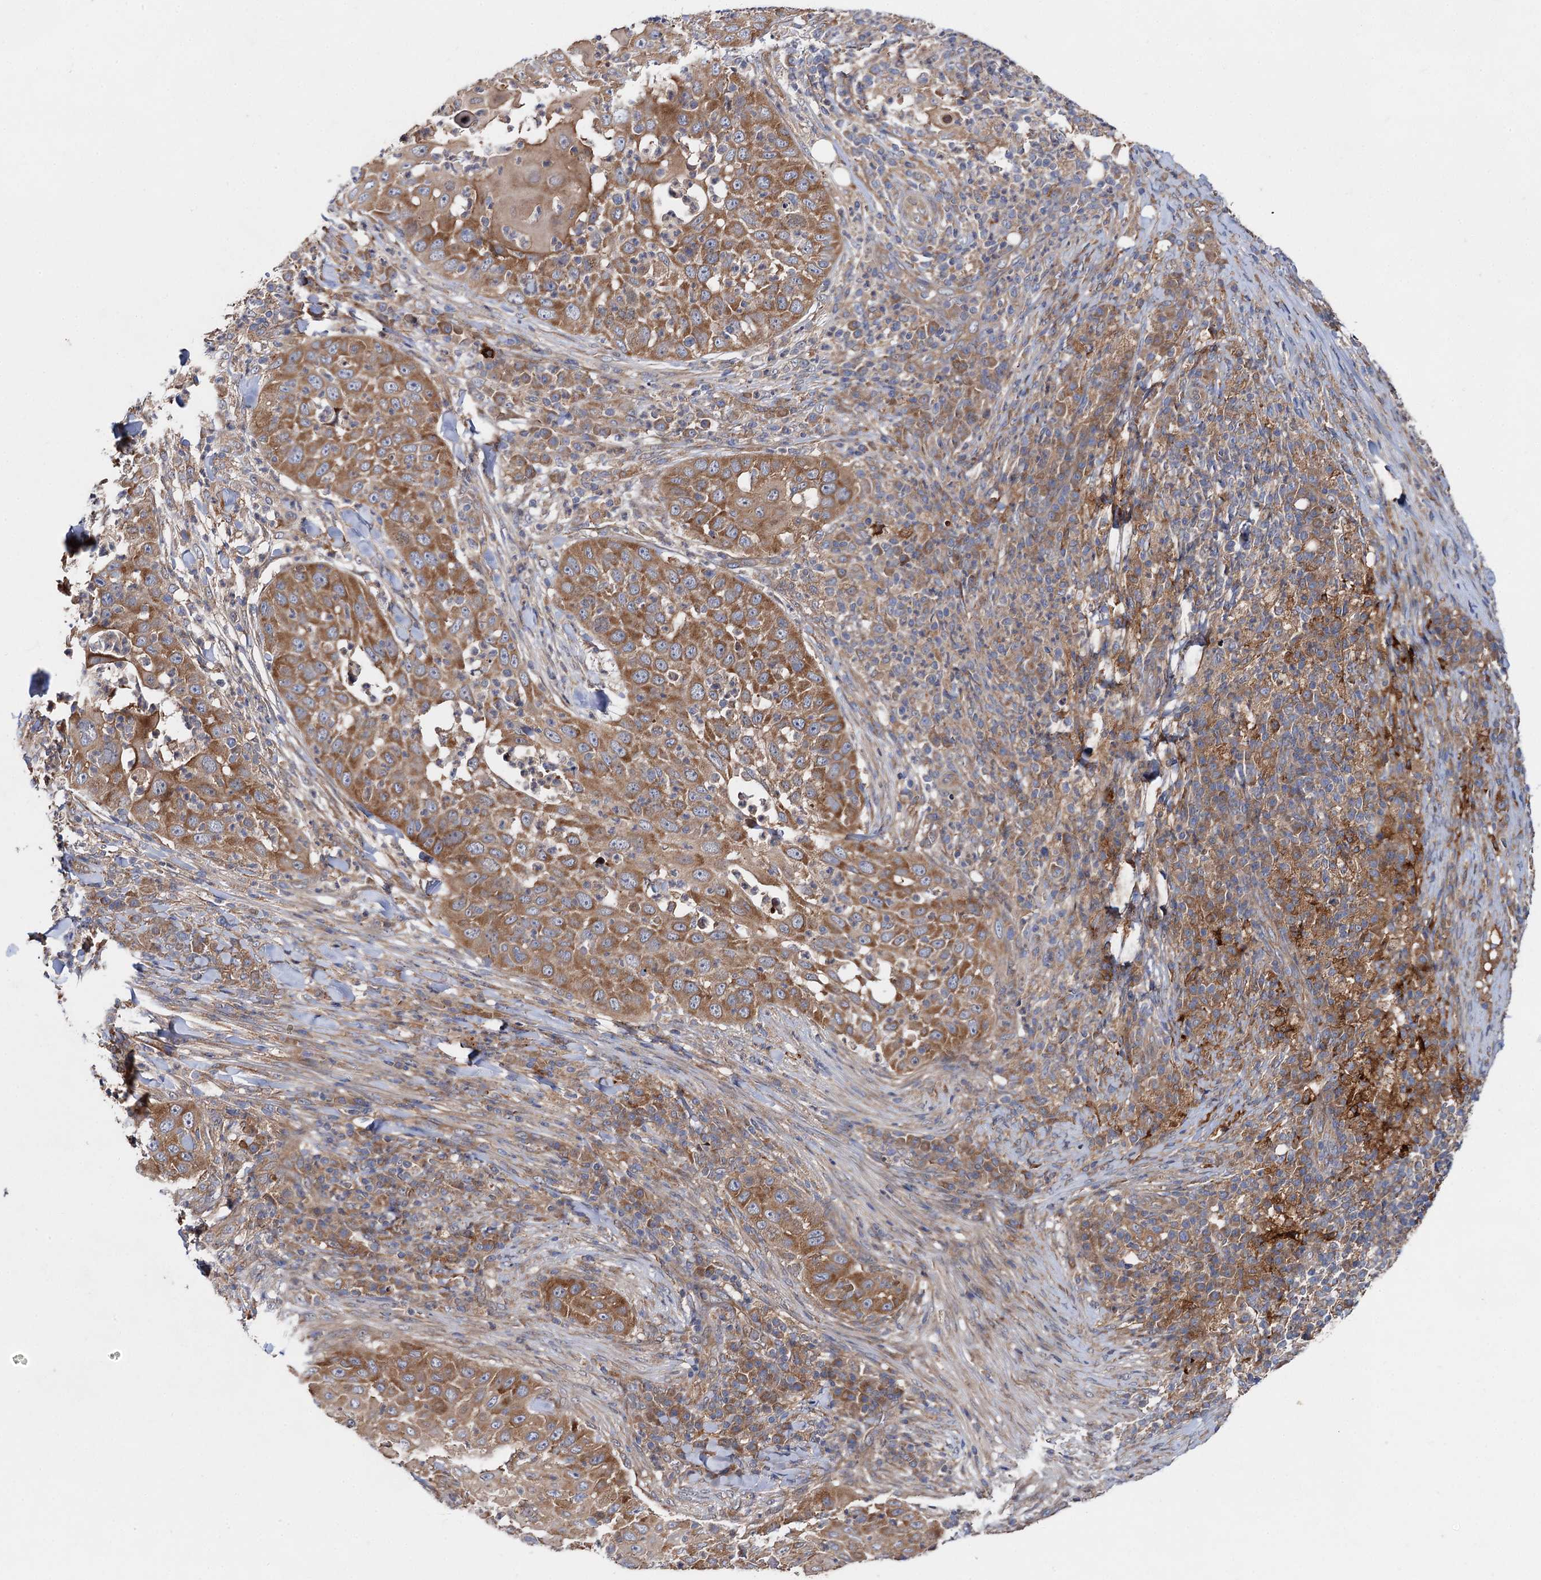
{"staining": {"intensity": "moderate", "quantity": ">75%", "location": "cytoplasmic/membranous"}, "tissue": "skin cancer", "cell_type": "Tumor cells", "image_type": "cancer", "snomed": [{"axis": "morphology", "description": "Squamous cell carcinoma, NOS"}, {"axis": "topography", "description": "Skin"}], "caption": "The image shows immunohistochemical staining of skin cancer (squamous cell carcinoma). There is moderate cytoplasmic/membranous staining is identified in about >75% of tumor cells.", "gene": "NAA25", "patient": {"sex": "female", "age": 44}}